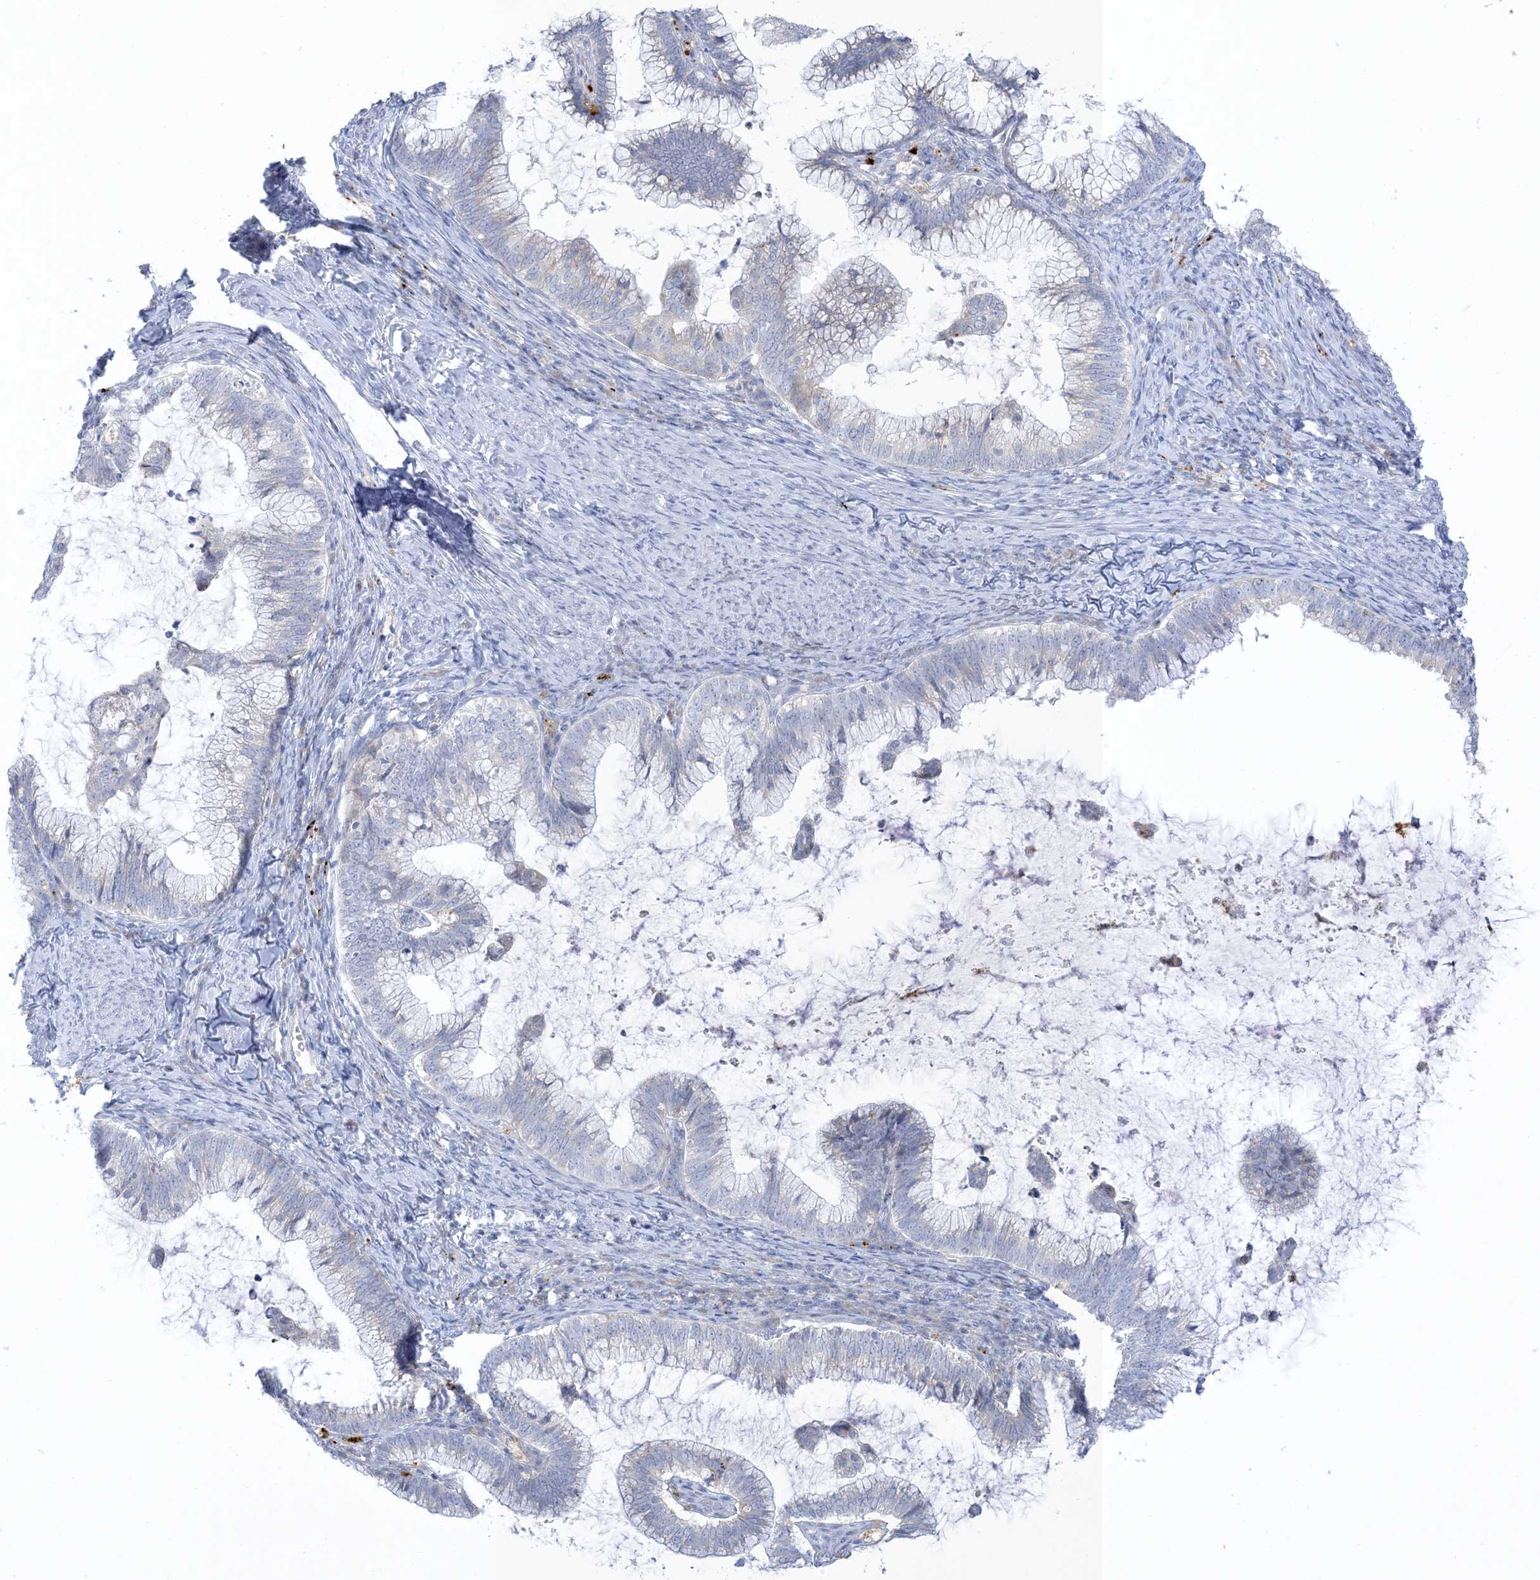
{"staining": {"intensity": "negative", "quantity": "none", "location": "none"}, "tissue": "cervical cancer", "cell_type": "Tumor cells", "image_type": "cancer", "snomed": [{"axis": "morphology", "description": "Adenocarcinoma, NOS"}, {"axis": "topography", "description": "Cervix"}], "caption": "IHC image of cervical cancer (adenocarcinoma) stained for a protein (brown), which demonstrates no positivity in tumor cells.", "gene": "XIRP2", "patient": {"sex": "female", "age": 36}}